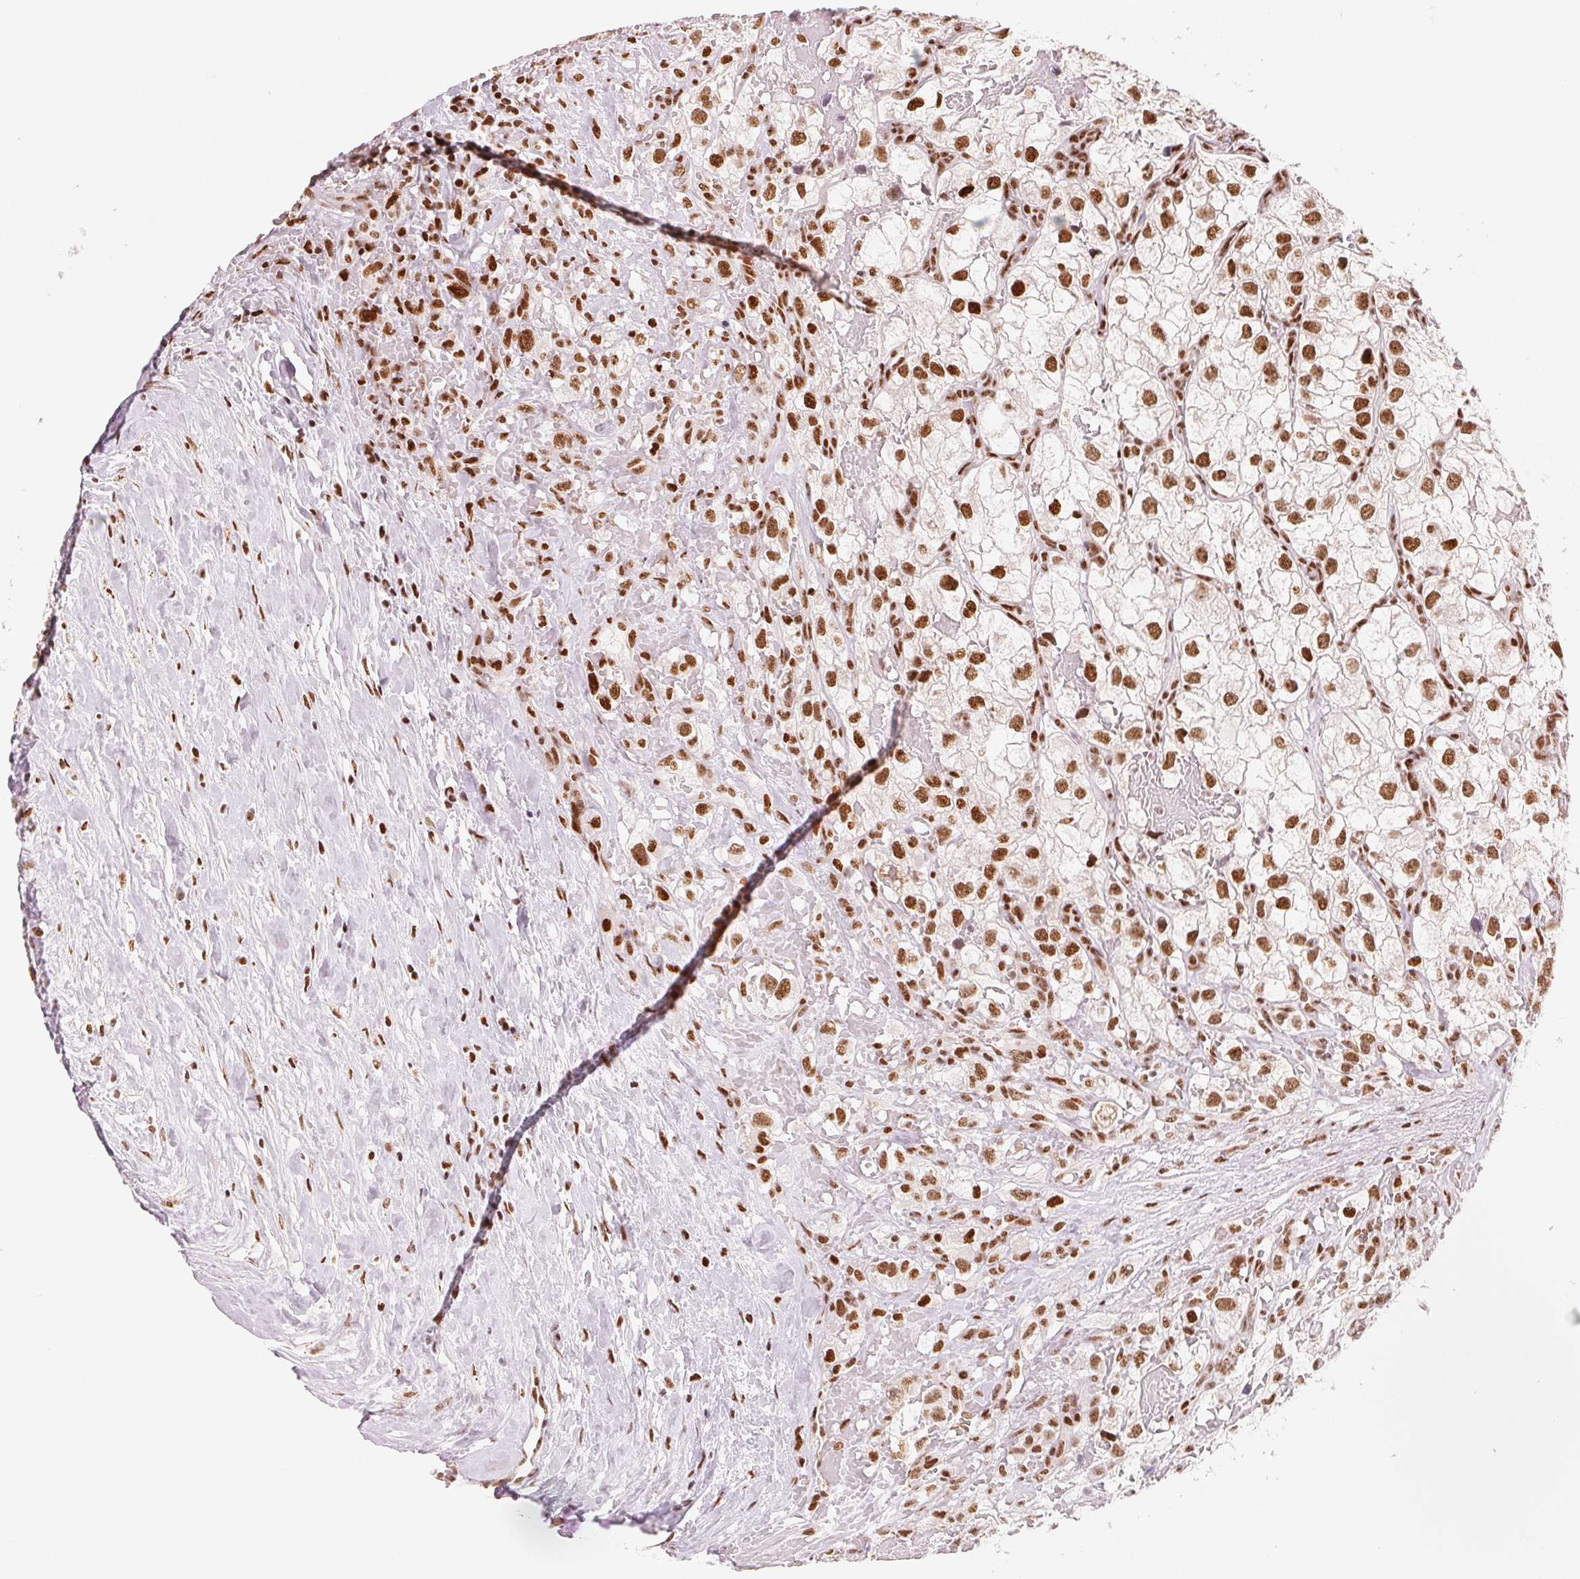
{"staining": {"intensity": "moderate", "quantity": ">75%", "location": "nuclear"}, "tissue": "renal cancer", "cell_type": "Tumor cells", "image_type": "cancer", "snomed": [{"axis": "morphology", "description": "Adenocarcinoma, NOS"}, {"axis": "topography", "description": "Kidney"}], "caption": "IHC of adenocarcinoma (renal) reveals medium levels of moderate nuclear staining in approximately >75% of tumor cells. The staining was performed using DAB to visualize the protein expression in brown, while the nuclei were stained in blue with hematoxylin (Magnification: 20x).", "gene": "NXF1", "patient": {"sex": "male", "age": 59}}